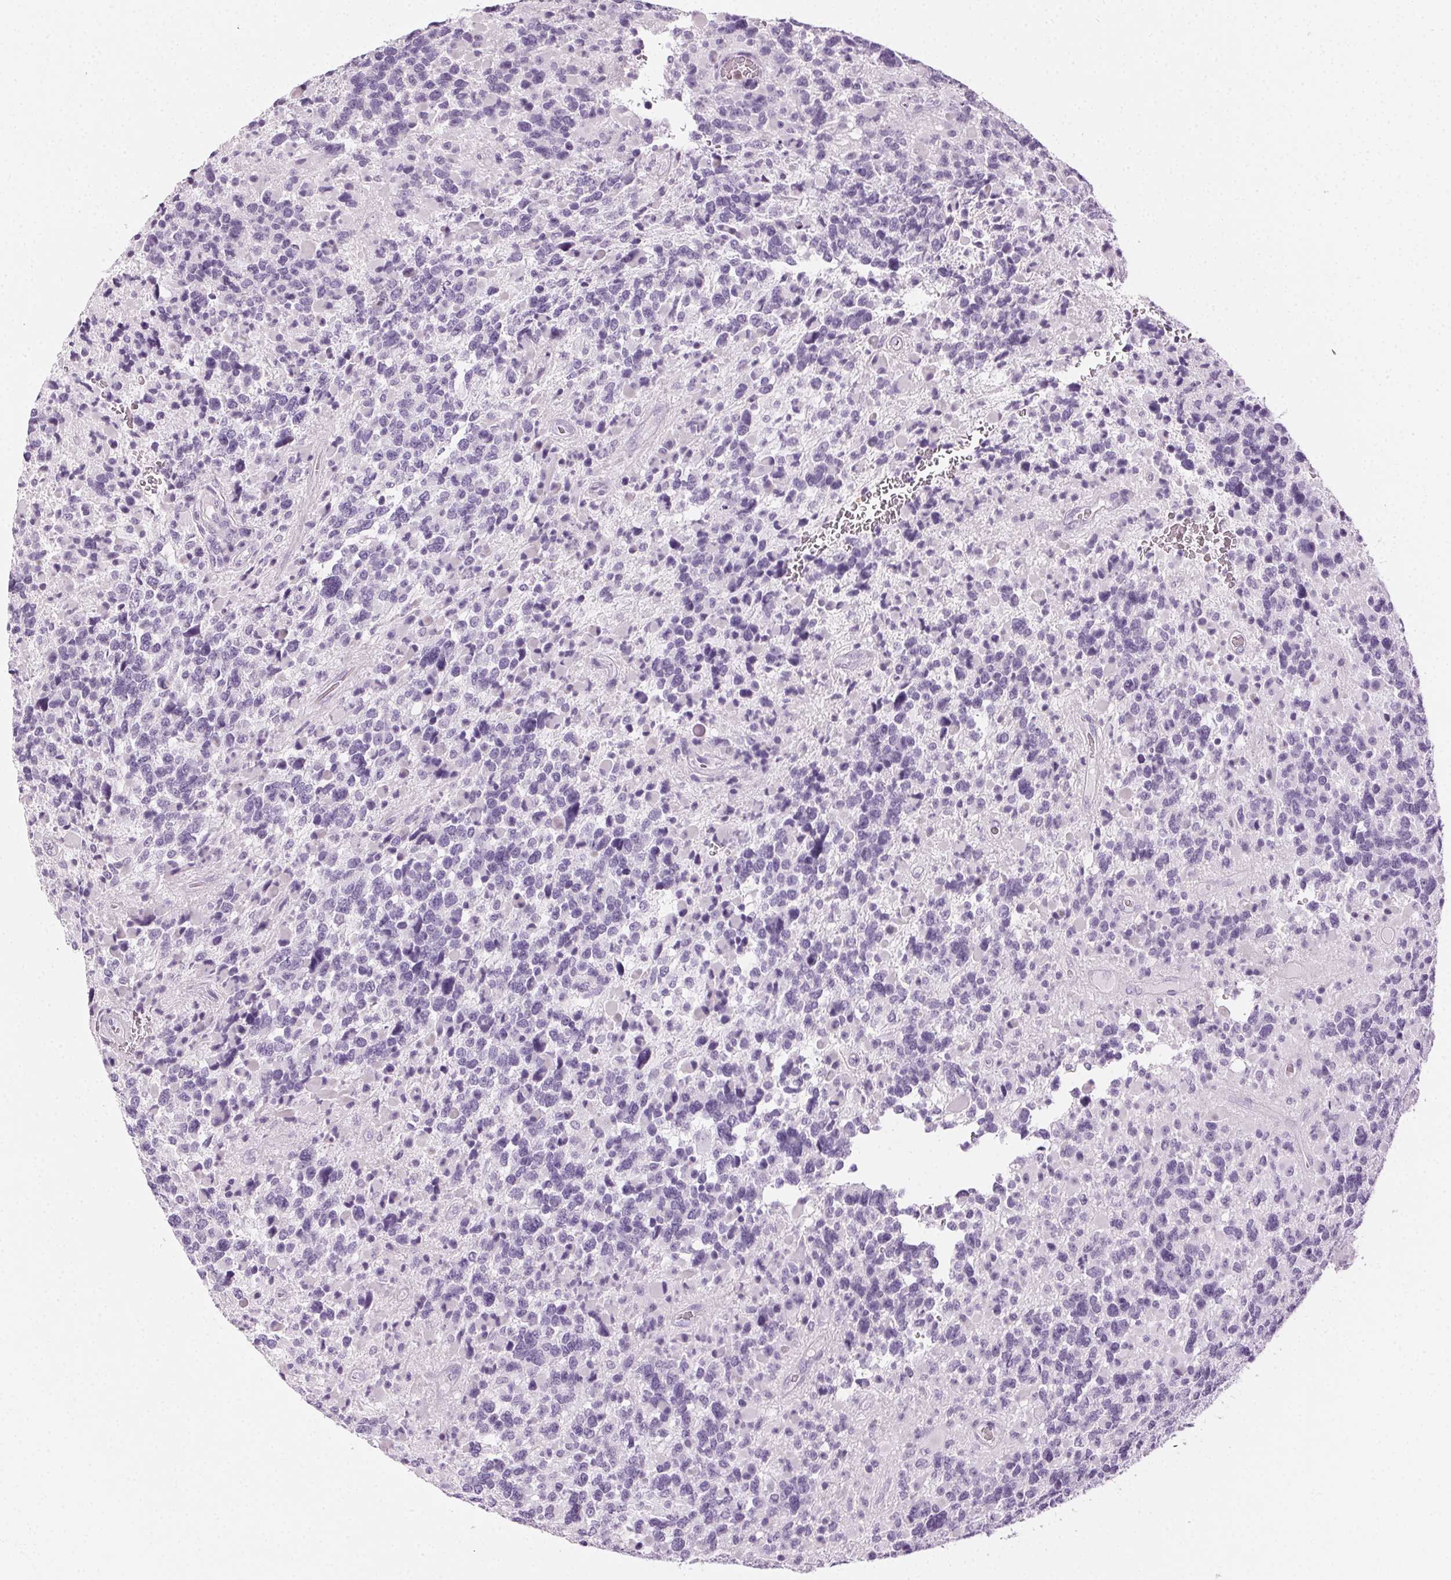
{"staining": {"intensity": "negative", "quantity": "none", "location": "none"}, "tissue": "glioma", "cell_type": "Tumor cells", "image_type": "cancer", "snomed": [{"axis": "morphology", "description": "Glioma, malignant, High grade"}, {"axis": "topography", "description": "Brain"}], "caption": "Immunohistochemical staining of malignant glioma (high-grade) reveals no significant positivity in tumor cells. (Stains: DAB (3,3'-diaminobenzidine) immunohistochemistry (IHC) with hematoxylin counter stain, Microscopy: brightfield microscopy at high magnification).", "gene": "MPO", "patient": {"sex": "female", "age": 40}}